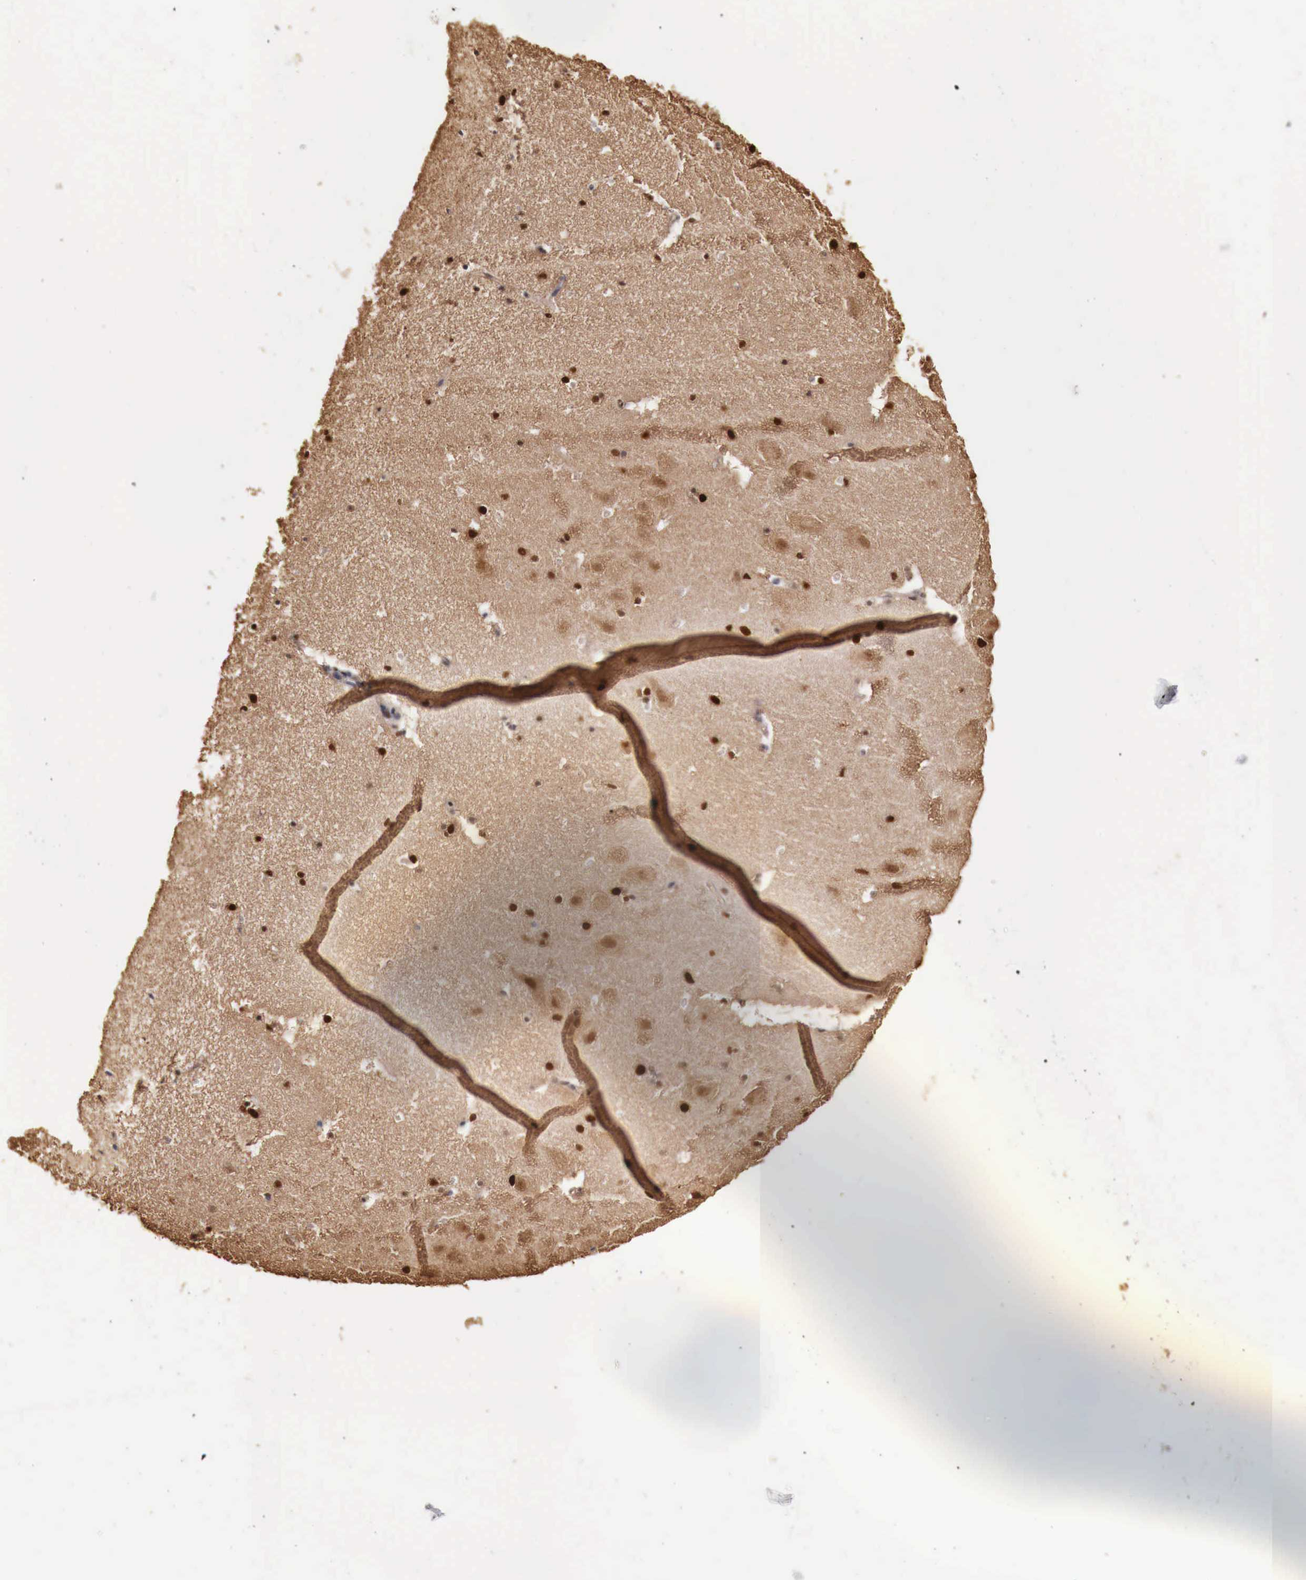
{"staining": {"intensity": "moderate", "quantity": "25%-75%", "location": "nuclear"}, "tissue": "hippocampus", "cell_type": "Glial cells", "image_type": "normal", "snomed": [{"axis": "morphology", "description": "Normal tissue, NOS"}, {"axis": "topography", "description": "Hippocampus"}], "caption": "Immunohistochemistry (IHC) photomicrograph of benign hippocampus: hippocampus stained using immunohistochemistry reveals medium levels of moderate protein expression localized specifically in the nuclear of glial cells, appearing as a nuclear brown color.", "gene": "KHDRBS2", "patient": {"sex": "male", "age": 45}}